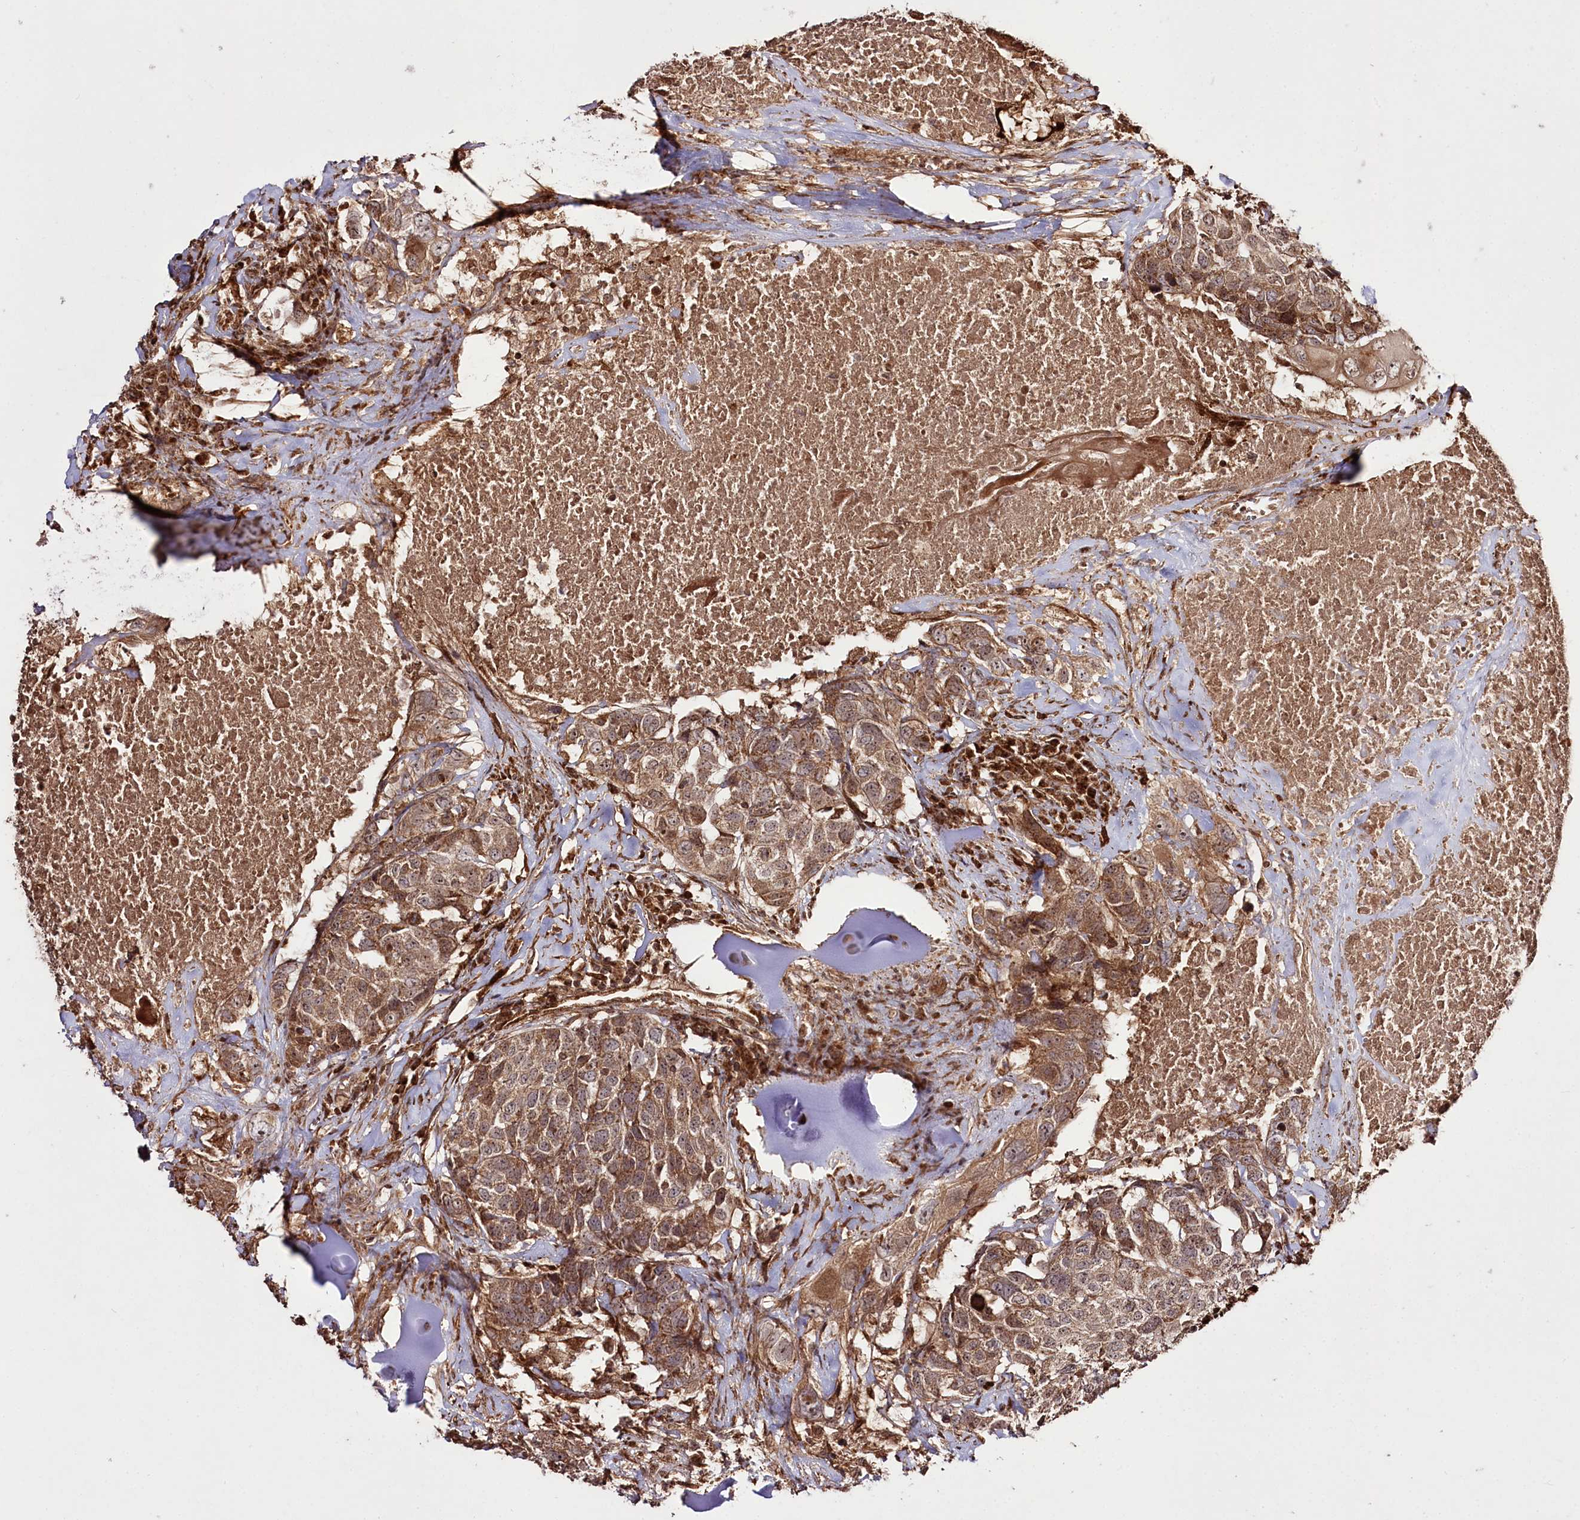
{"staining": {"intensity": "moderate", "quantity": ">75%", "location": "cytoplasmic/membranous"}, "tissue": "head and neck cancer", "cell_type": "Tumor cells", "image_type": "cancer", "snomed": [{"axis": "morphology", "description": "Squamous cell carcinoma, NOS"}, {"axis": "topography", "description": "Head-Neck"}], "caption": "Immunohistochemistry of human squamous cell carcinoma (head and neck) reveals medium levels of moderate cytoplasmic/membranous positivity in about >75% of tumor cells. (Brightfield microscopy of DAB IHC at high magnification).", "gene": "REXO2", "patient": {"sex": "male", "age": 66}}